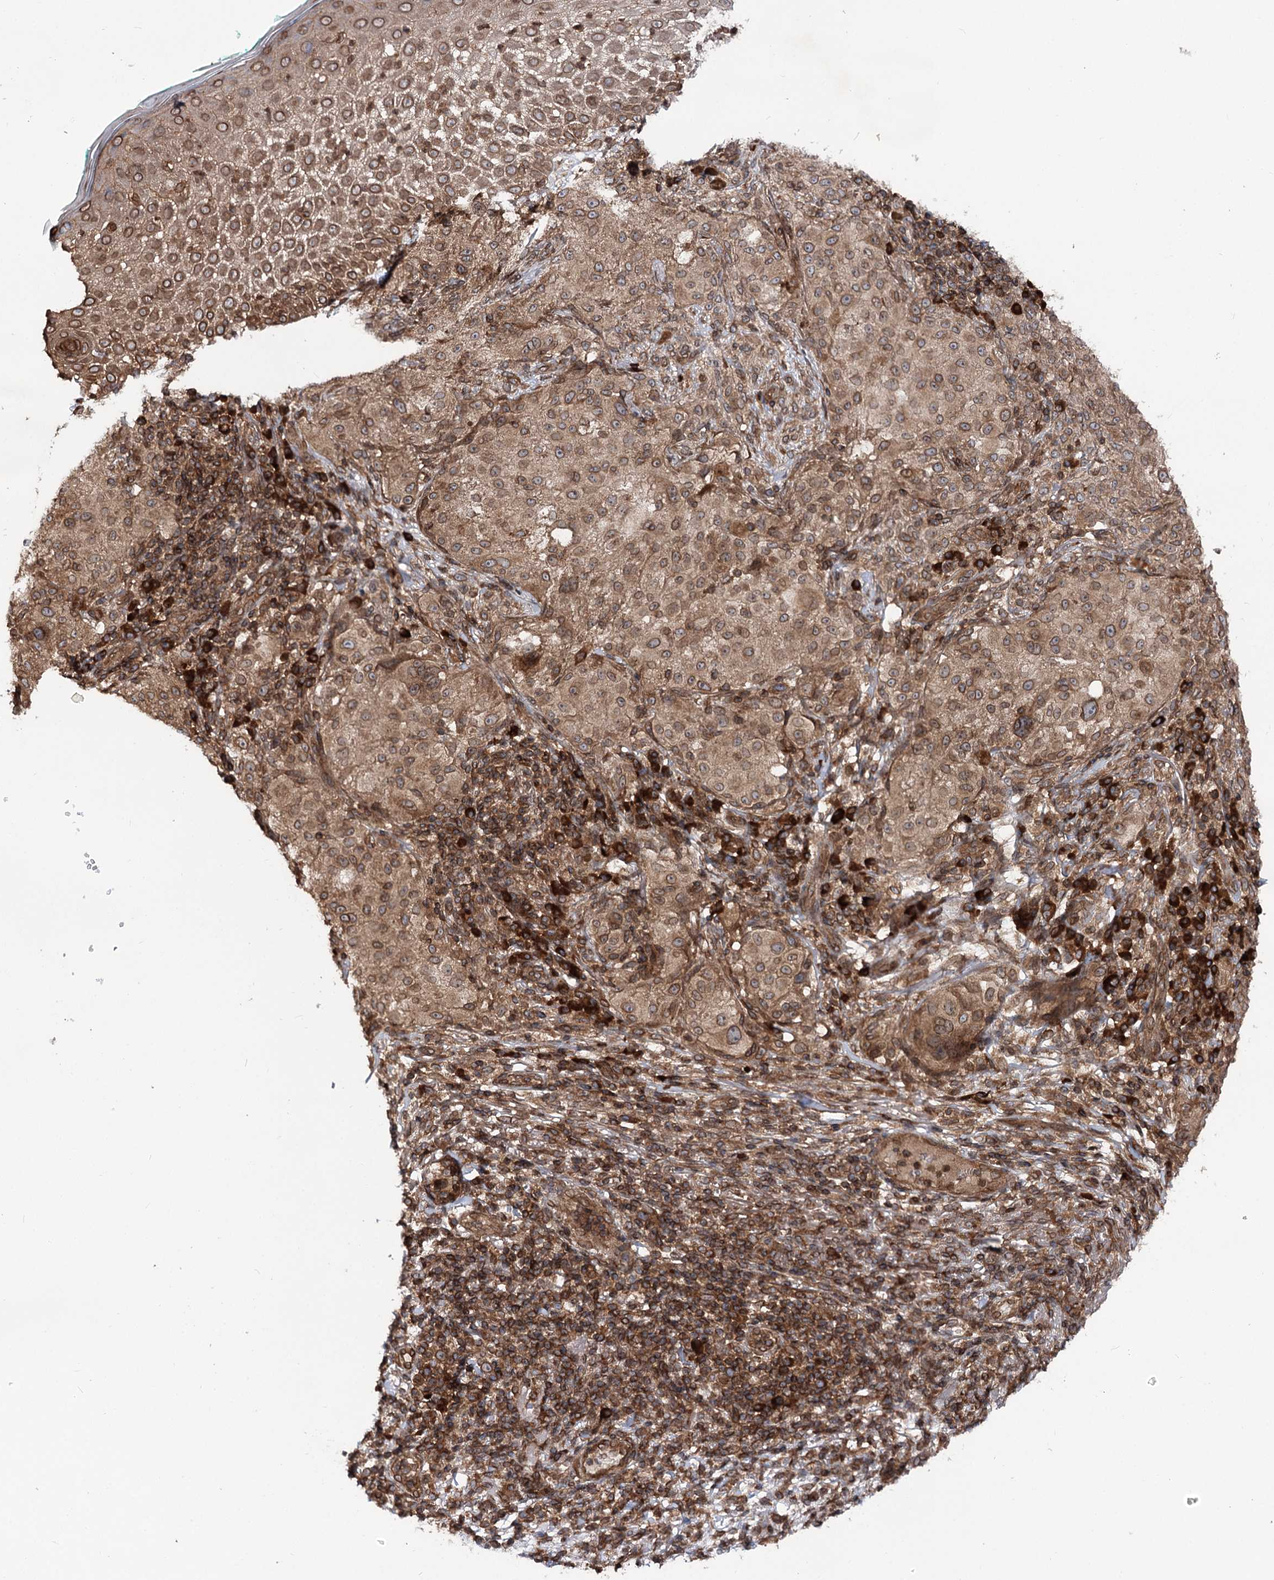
{"staining": {"intensity": "moderate", "quantity": ">75%", "location": "cytoplasmic/membranous,nuclear"}, "tissue": "melanoma", "cell_type": "Tumor cells", "image_type": "cancer", "snomed": [{"axis": "morphology", "description": "Necrosis, NOS"}, {"axis": "morphology", "description": "Malignant melanoma, NOS"}, {"axis": "topography", "description": "Skin"}], "caption": "Human melanoma stained with a protein marker demonstrates moderate staining in tumor cells.", "gene": "FGFR1OP2", "patient": {"sex": "female", "age": 87}}